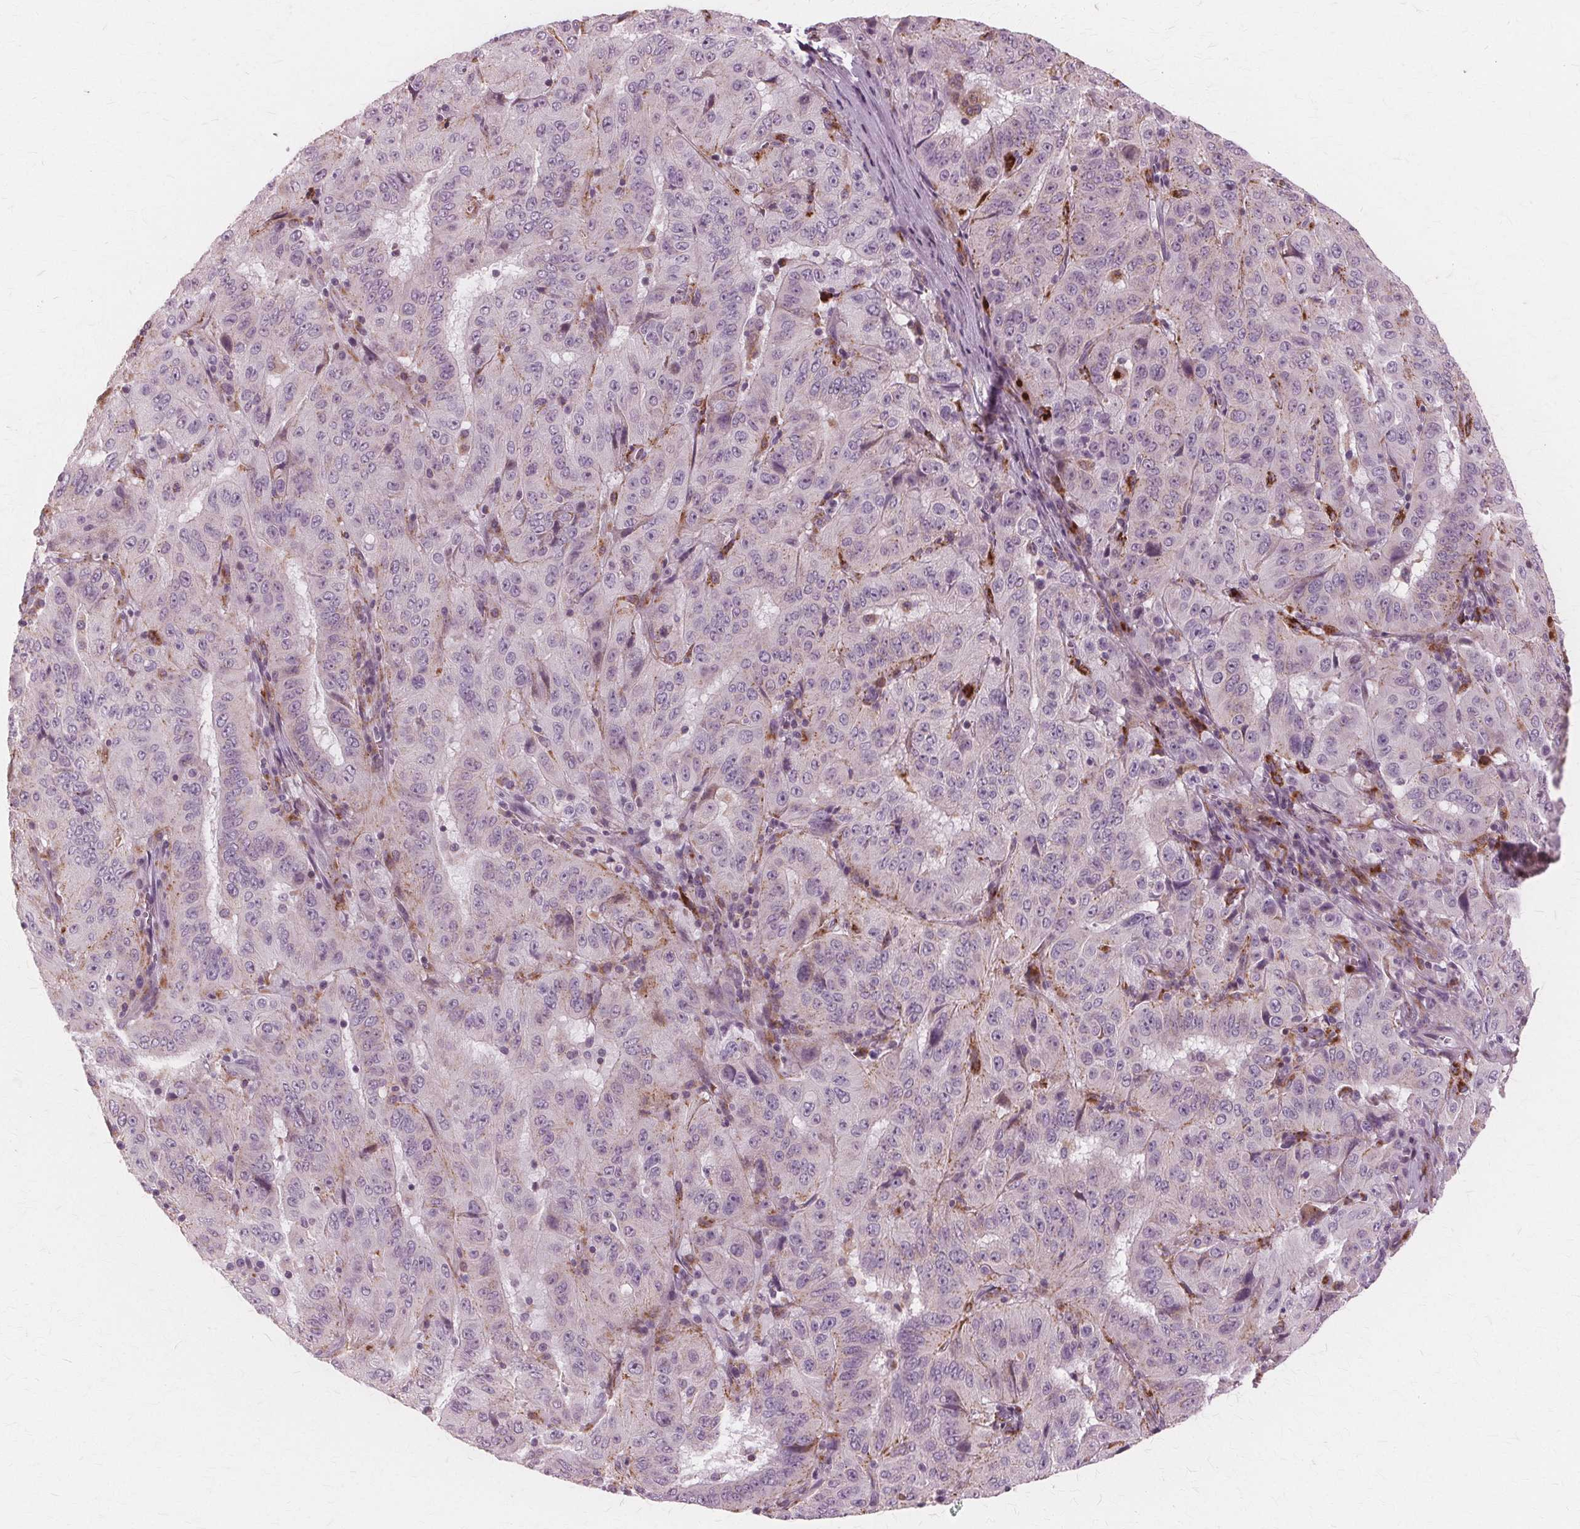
{"staining": {"intensity": "moderate", "quantity": "<25%", "location": "cytoplasmic/membranous"}, "tissue": "pancreatic cancer", "cell_type": "Tumor cells", "image_type": "cancer", "snomed": [{"axis": "morphology", "description": "Adenocarcinoma, NOS"}, {"axis": "topography", "description": "Pancreas"}], "caption": "DAB (3,3'-diaminobenzidine) immunohistochemical staining of human adenocarcinoma (pancreatic) reveals moderate cytoplasmic/membranous protein positivity in approximately <25% of tumor cells. (Brightfield microscopy of DAB IHC at high magnification).", "gene": "DNASE2", "patient": {"sex": "male", "age": 63}}